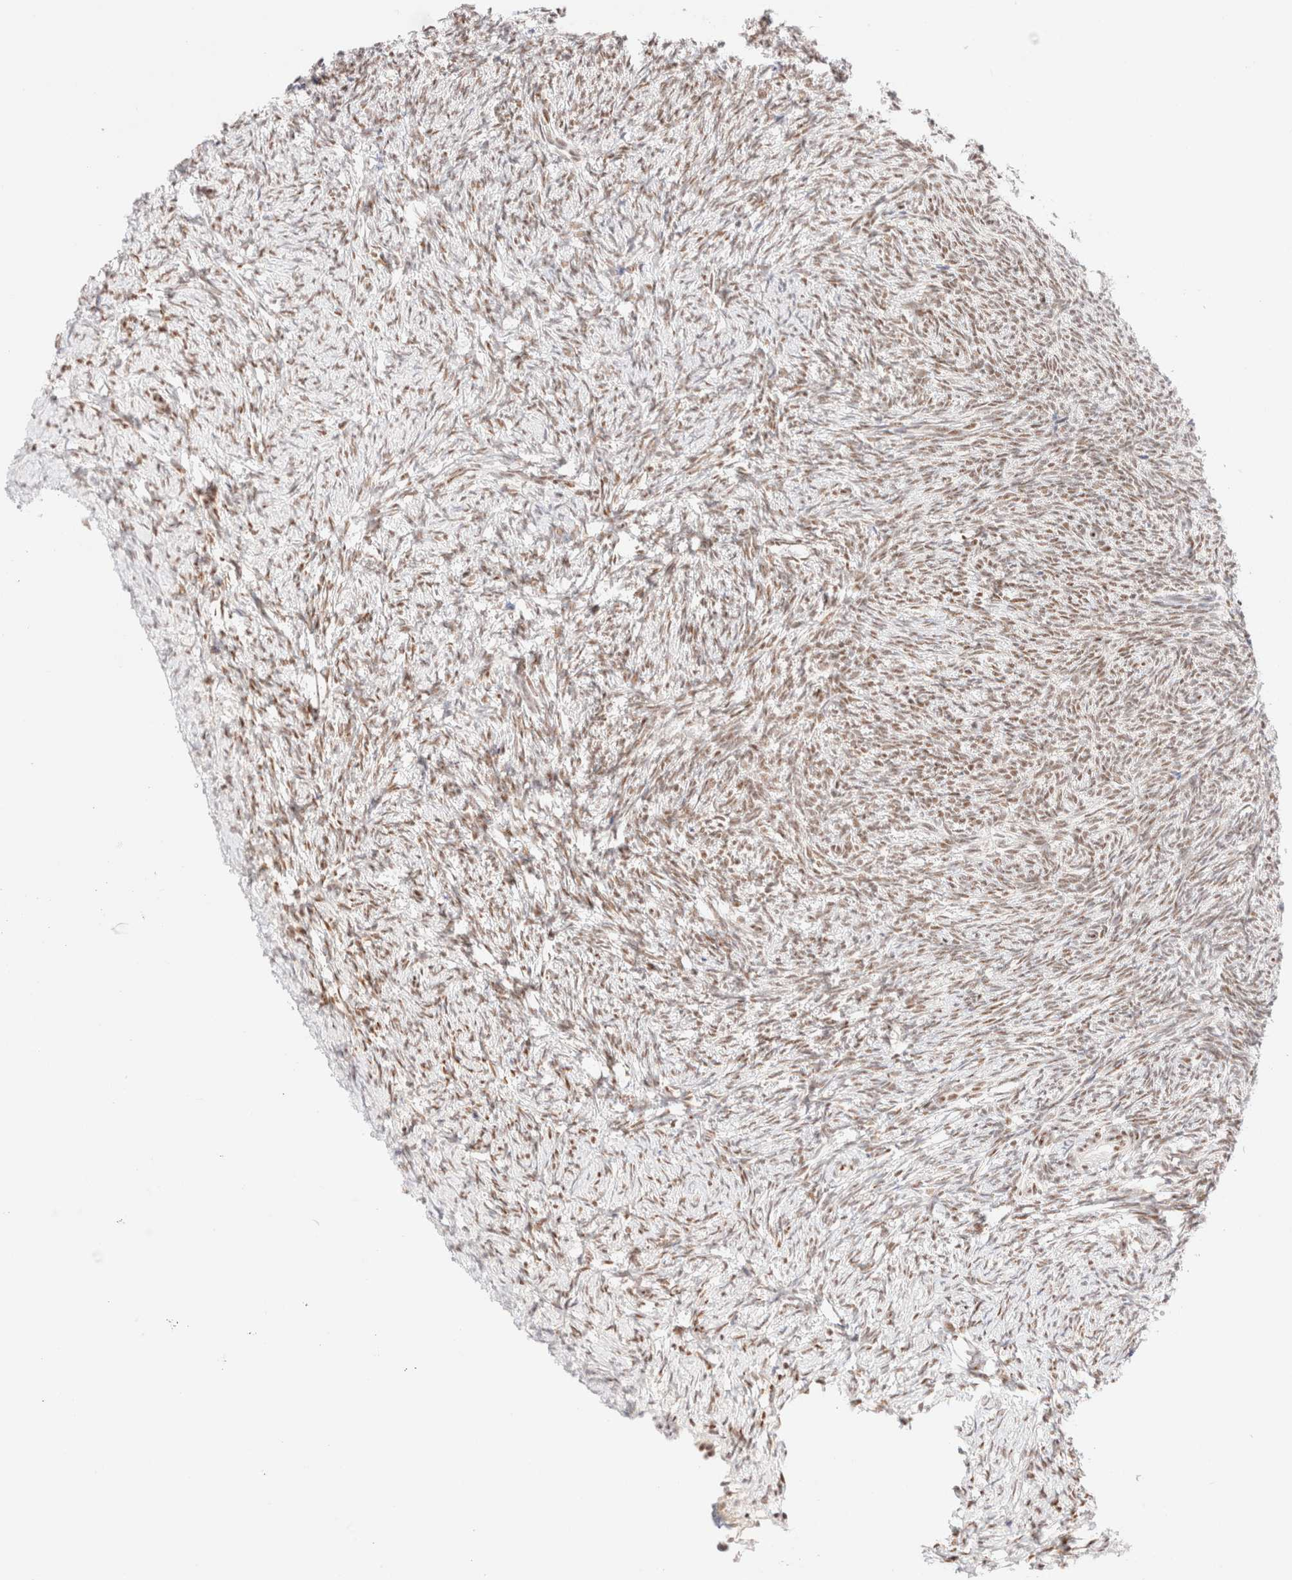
{"staining": {"intensity": "strong", "quantity": ">75%", "location": "cytoplasmic/membranous"}, "tissue": "ovary", "cell_type": "Follicle cells", "image_type": "normal", "snomed": [{"axis": "morphology", "description": "Normal tissue, NOS"}, {"axis": "topography", "description": "Ovary"}], "caption": "Immunohistochemistry (IHC) image of benign ovary: ovary stained using immunohistochemistry displays high levels of strong protein expression localized specifically in the cytoplasmic/membranous of follicle cells, appearing as a cytoplasmic/membranous brown color.", "gene": "CIC", "patient": {"sex": "female", "age": 41}}